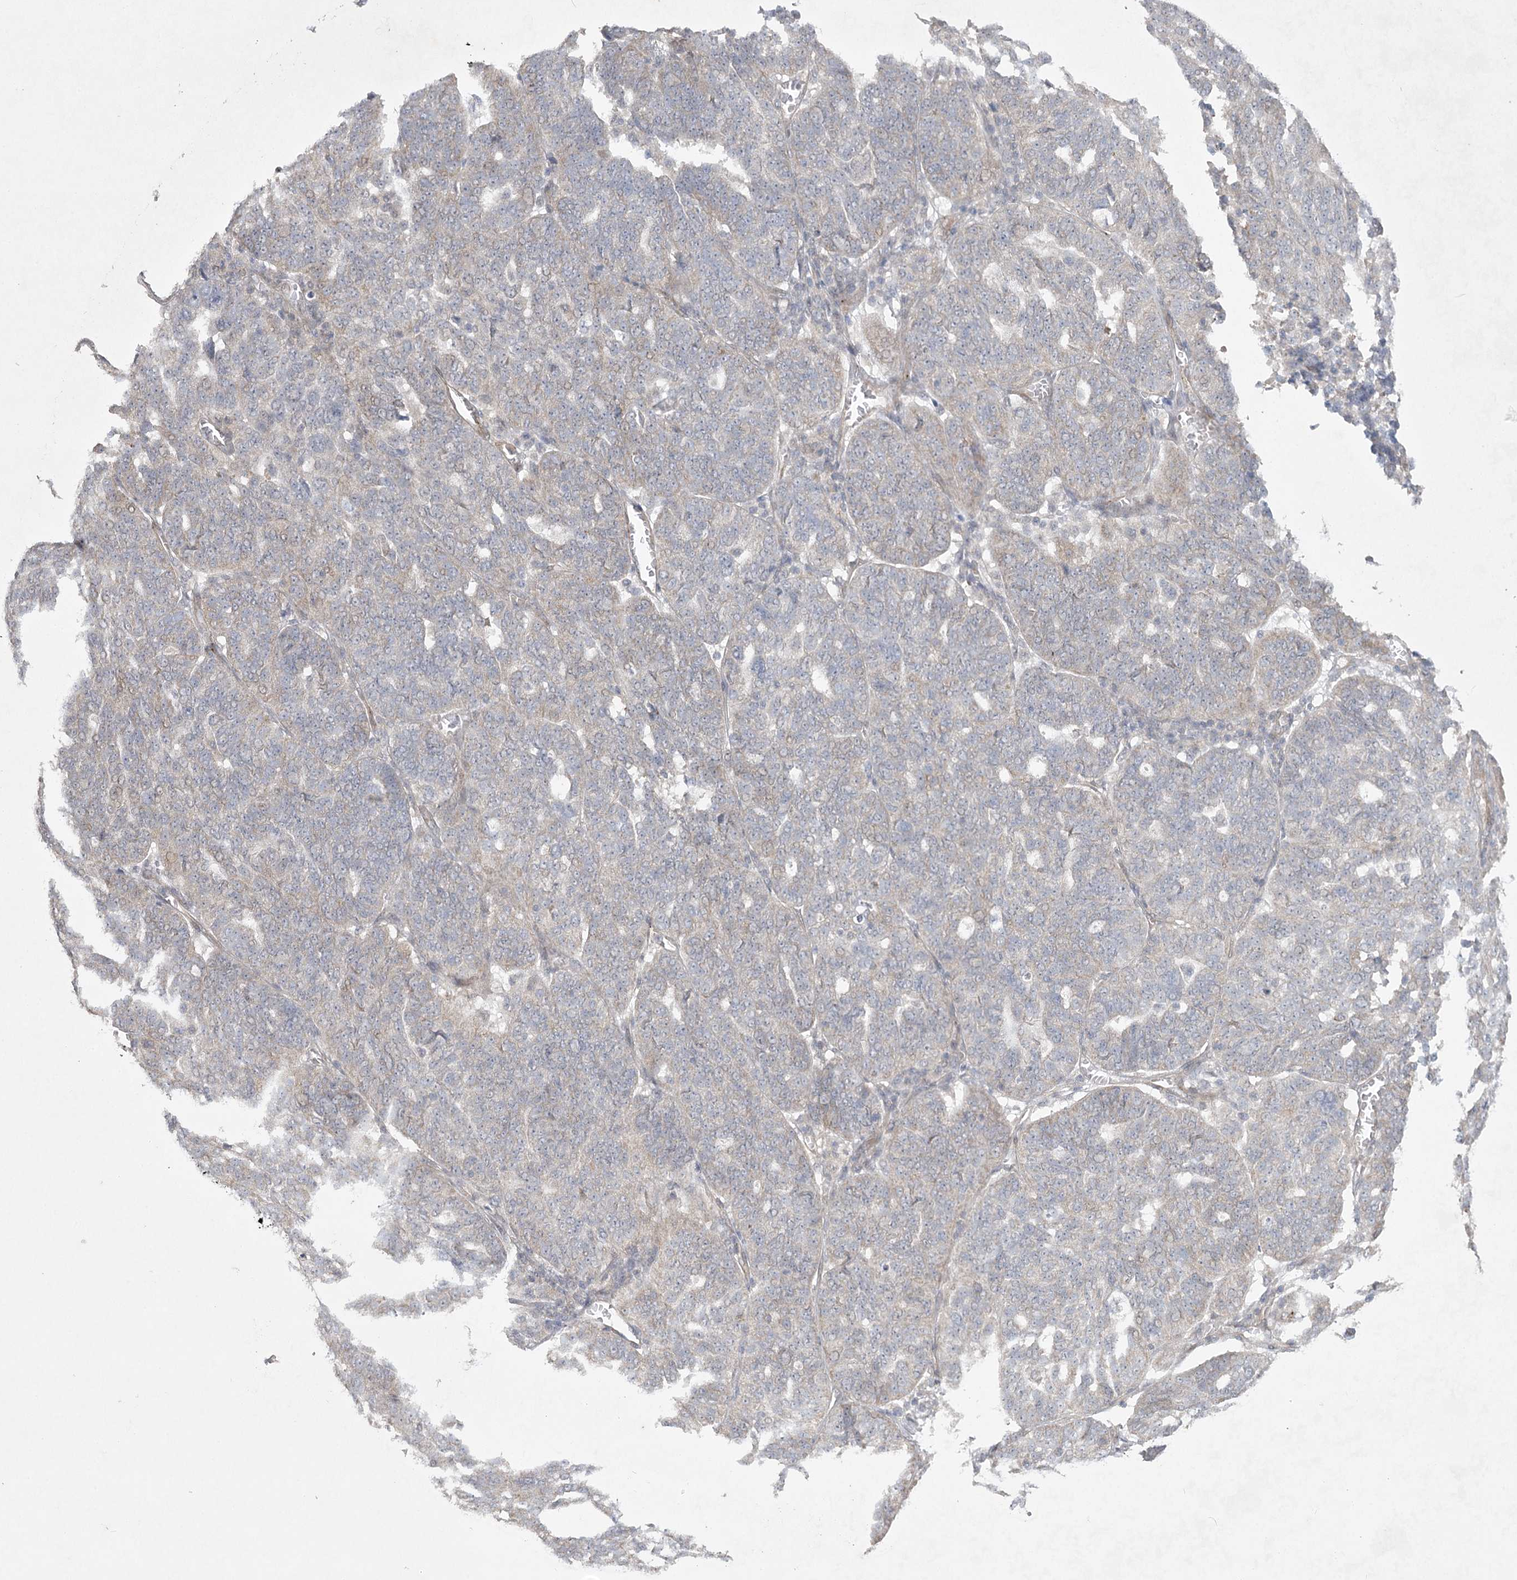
{"staining": {"intensity": "negative", "quantity": "none", "location": "none"}, "tissue": "ovarian cancer", "cell_type": "Tumor cells", "image_type": "cancer", "snomed": [{"axis": "morphology", "description": "Cystadenocarcinoma, serous, NOS"}, {"axis": "topography", "description": "Ovary"}], "caption": "Ovarian serous cystadenocarcinoma was stained to show a protein in brown. There is no significant expression in tumor cells. The staining was performed using DAB (3,3'-diaminobenzidine) to visualize the protein expression in brown, while the nuclei were stained in blue with hematoxylin (Magnification: 20x).", "gene": "AMTN", "patient": {"sex": "female", "age": 59}}